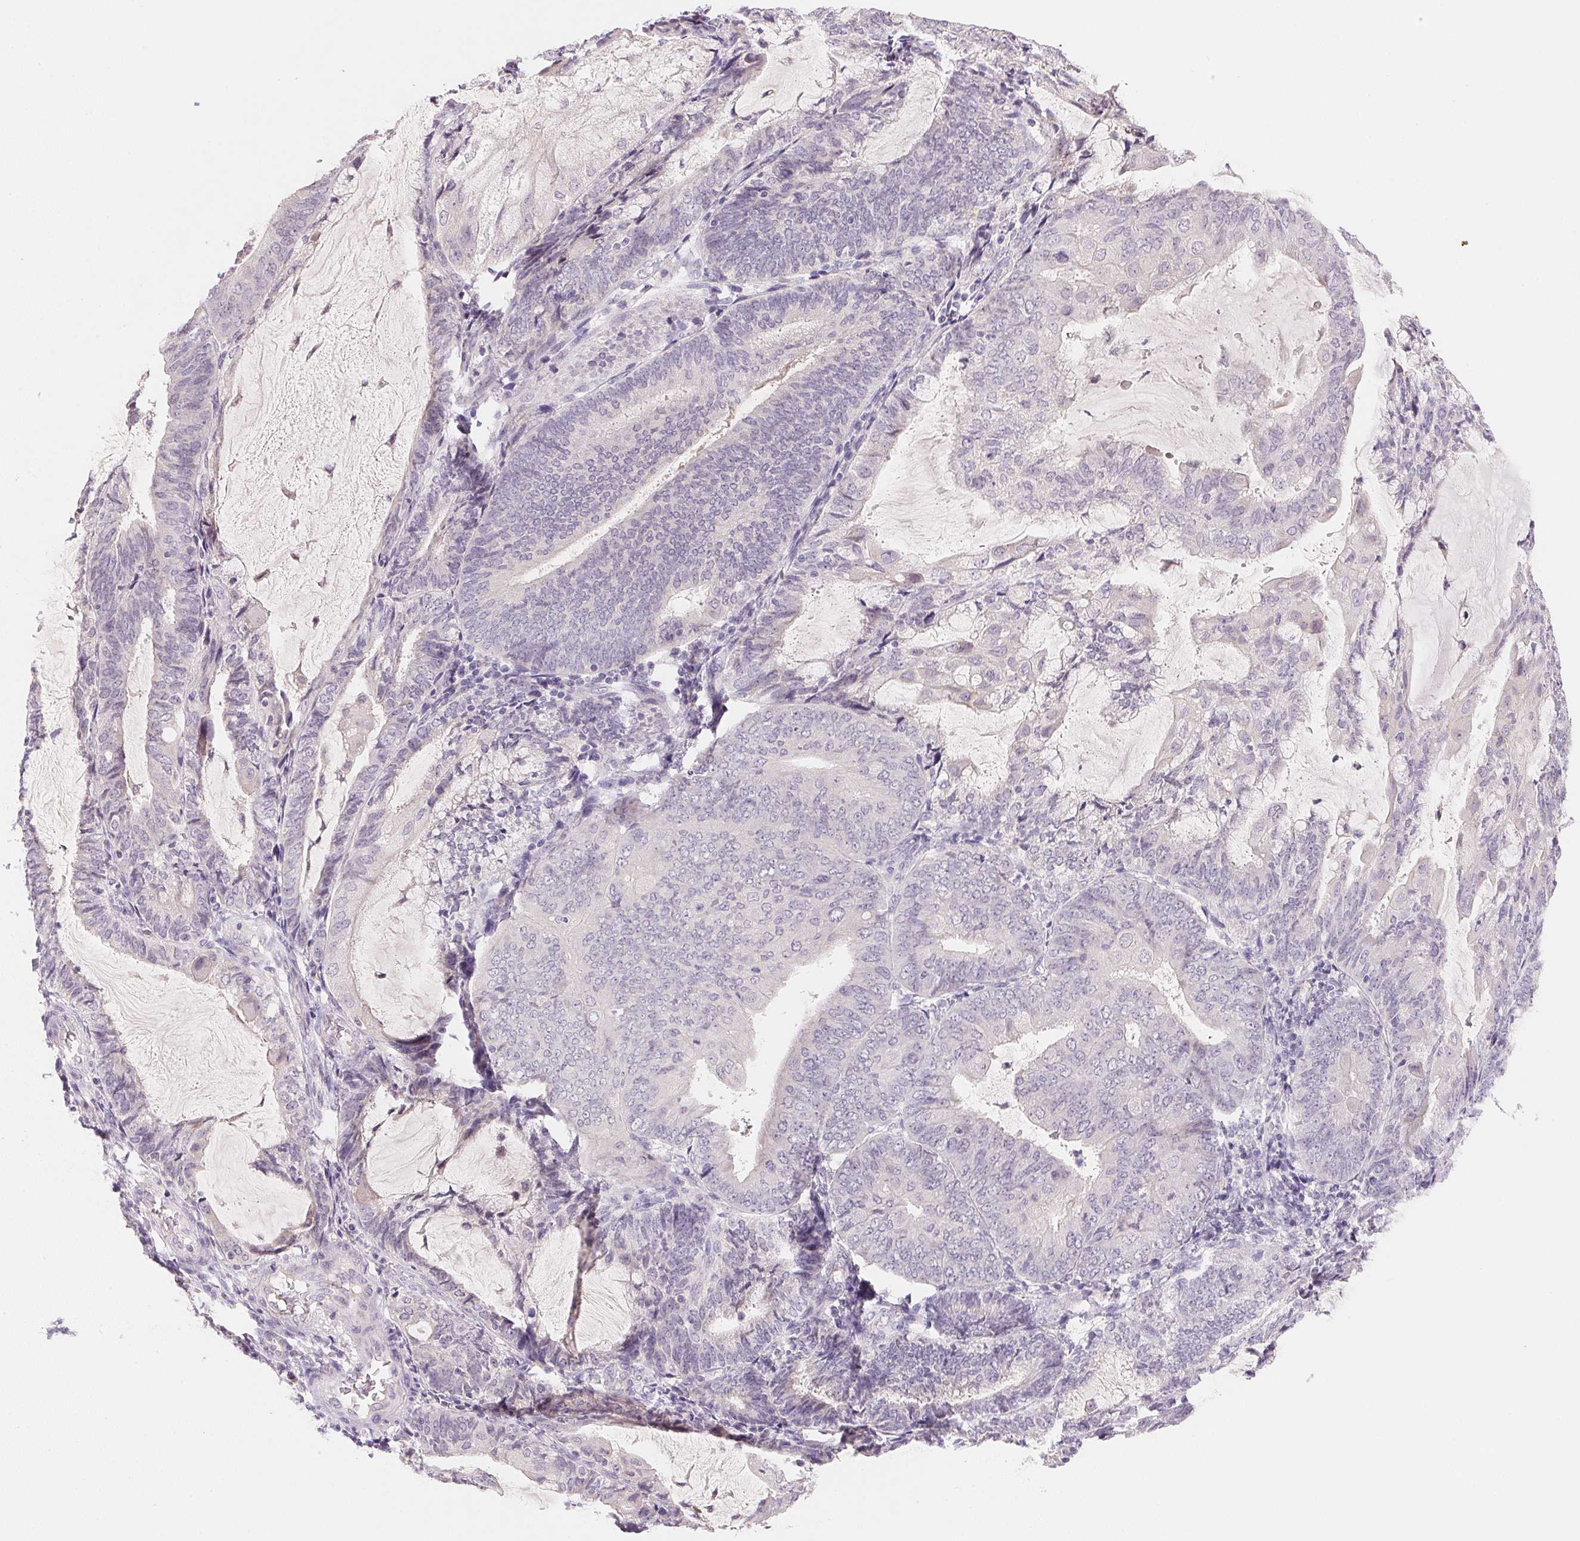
{"staining": {"intensity": "negative", "quantity": "none", "location": "none"}, "tissue": "endometrial cancer", "cell_type": "Tumor cells", "image_type": "cancer", "snomed": [{"axis": "morphology", "description": "Adenocarcinoma, NOS"}, {"axis": "topography", "description": "Endometrium"}], "caption": "Immunohistochemistry of endometrial cancer (adenocarcinoma) exhibits no expression in tumor cells. Brightfield microscopy of immunohistochemistry stained with DAB (3,3'-diaminobenzidine) (brown) and hematoxylin (blue), captured at high magnification.", "gene": "MCOLN3", "patient": {"sex": "female", "age": 81}}